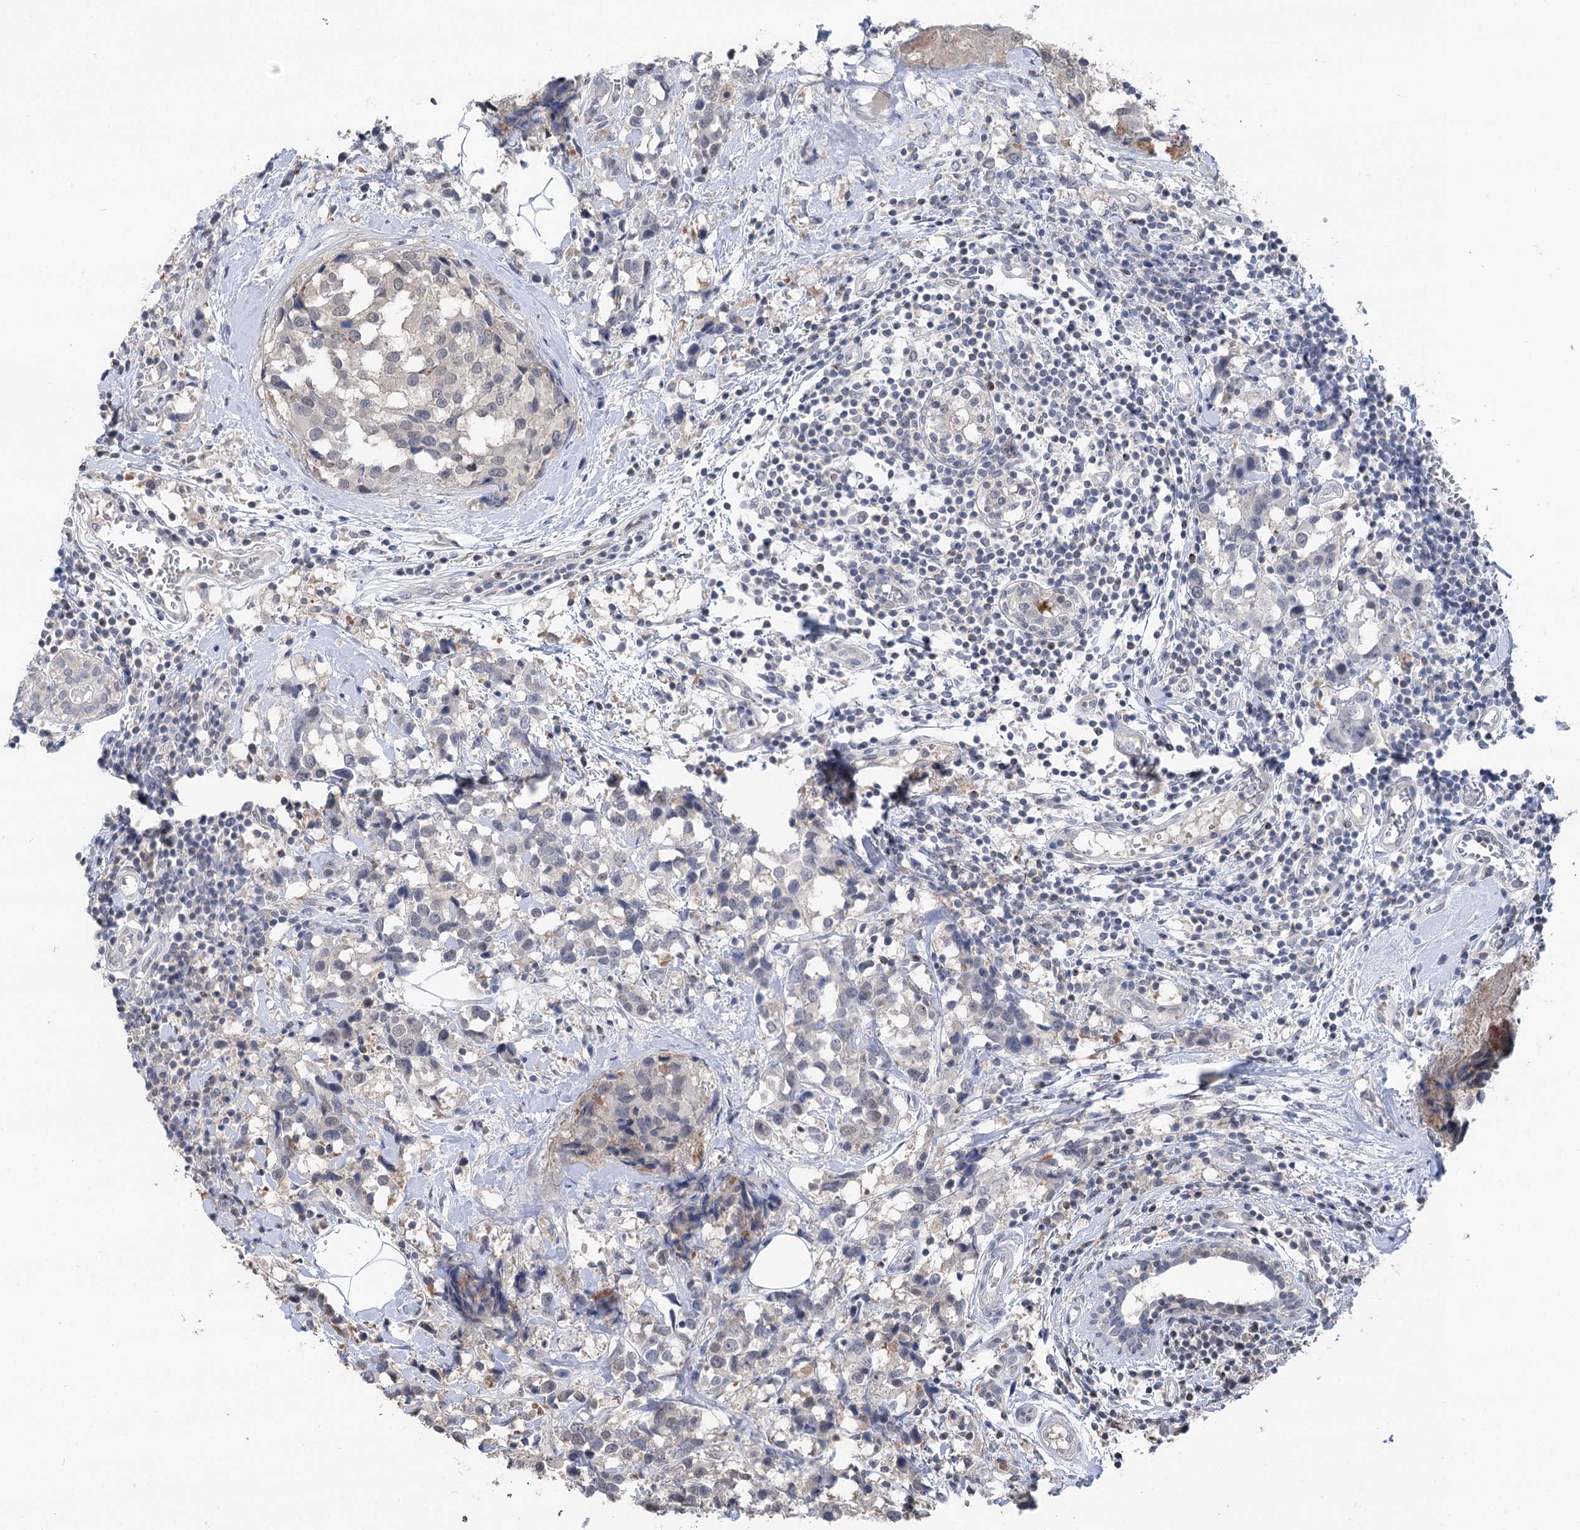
{"staining": {"intensity": "negative", "quantity": "none", "location": "none"}, "tissue": "breast cancer", "cell_type": "Tumor cells", "image_type": "cancer", "snomed": [{"axis": "morphology", "description": "Lobular carcinoma"}, {"axis": "topography", "description": "Breast"}], "caption": "This micrograph is of breast lobular carcinoma stained with IHC to label a protein in brown with the nuclei are counter-stained blue. There is no expression in tumor cells.", "gene": "CCSER2", "patient": {"sex": "female", "age": 59}}